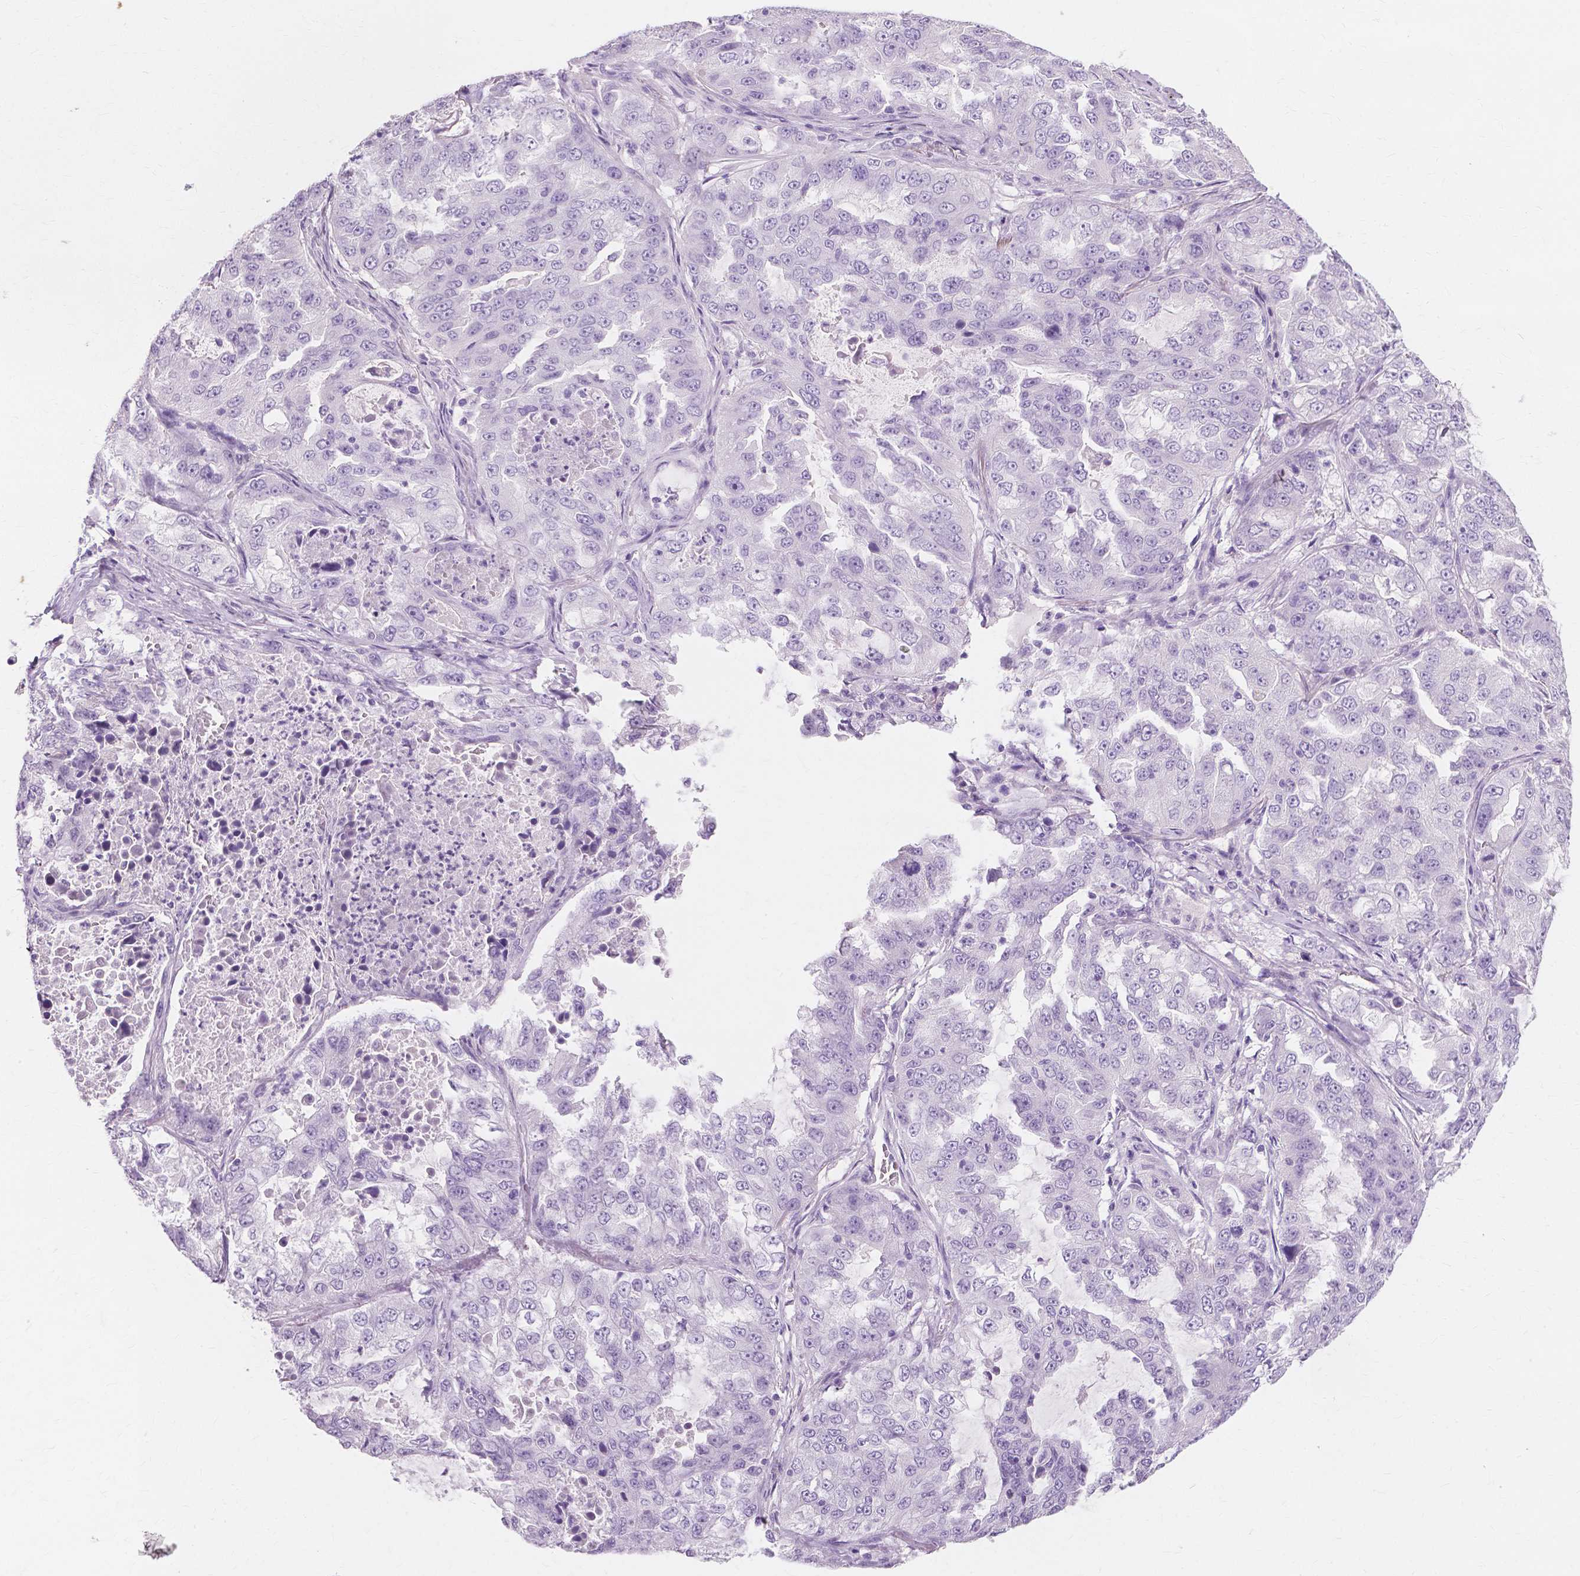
{"staining": {"intensity": "negative", "quantity": "none", "location": "none"}, "tissue": "lung cancer", "cell_type": "Tumor cells", "image_type": "cancer", "snomed": [{"axis": "morphology", "description": "Adenocarcinoma, NOS"}, {"axis": "topography", "description": "Lung"}], "caption": "Tumor cells show no significant protein positivity in lung cancer (adenocarcinoma). The staining is performed using DAB (3,3'-diaminobenzidine) brown chromogen with nuclei counter-stained in using hematoxylin.", "gene": "MUC12", "patient": {"sex": "female", "age": 61}}